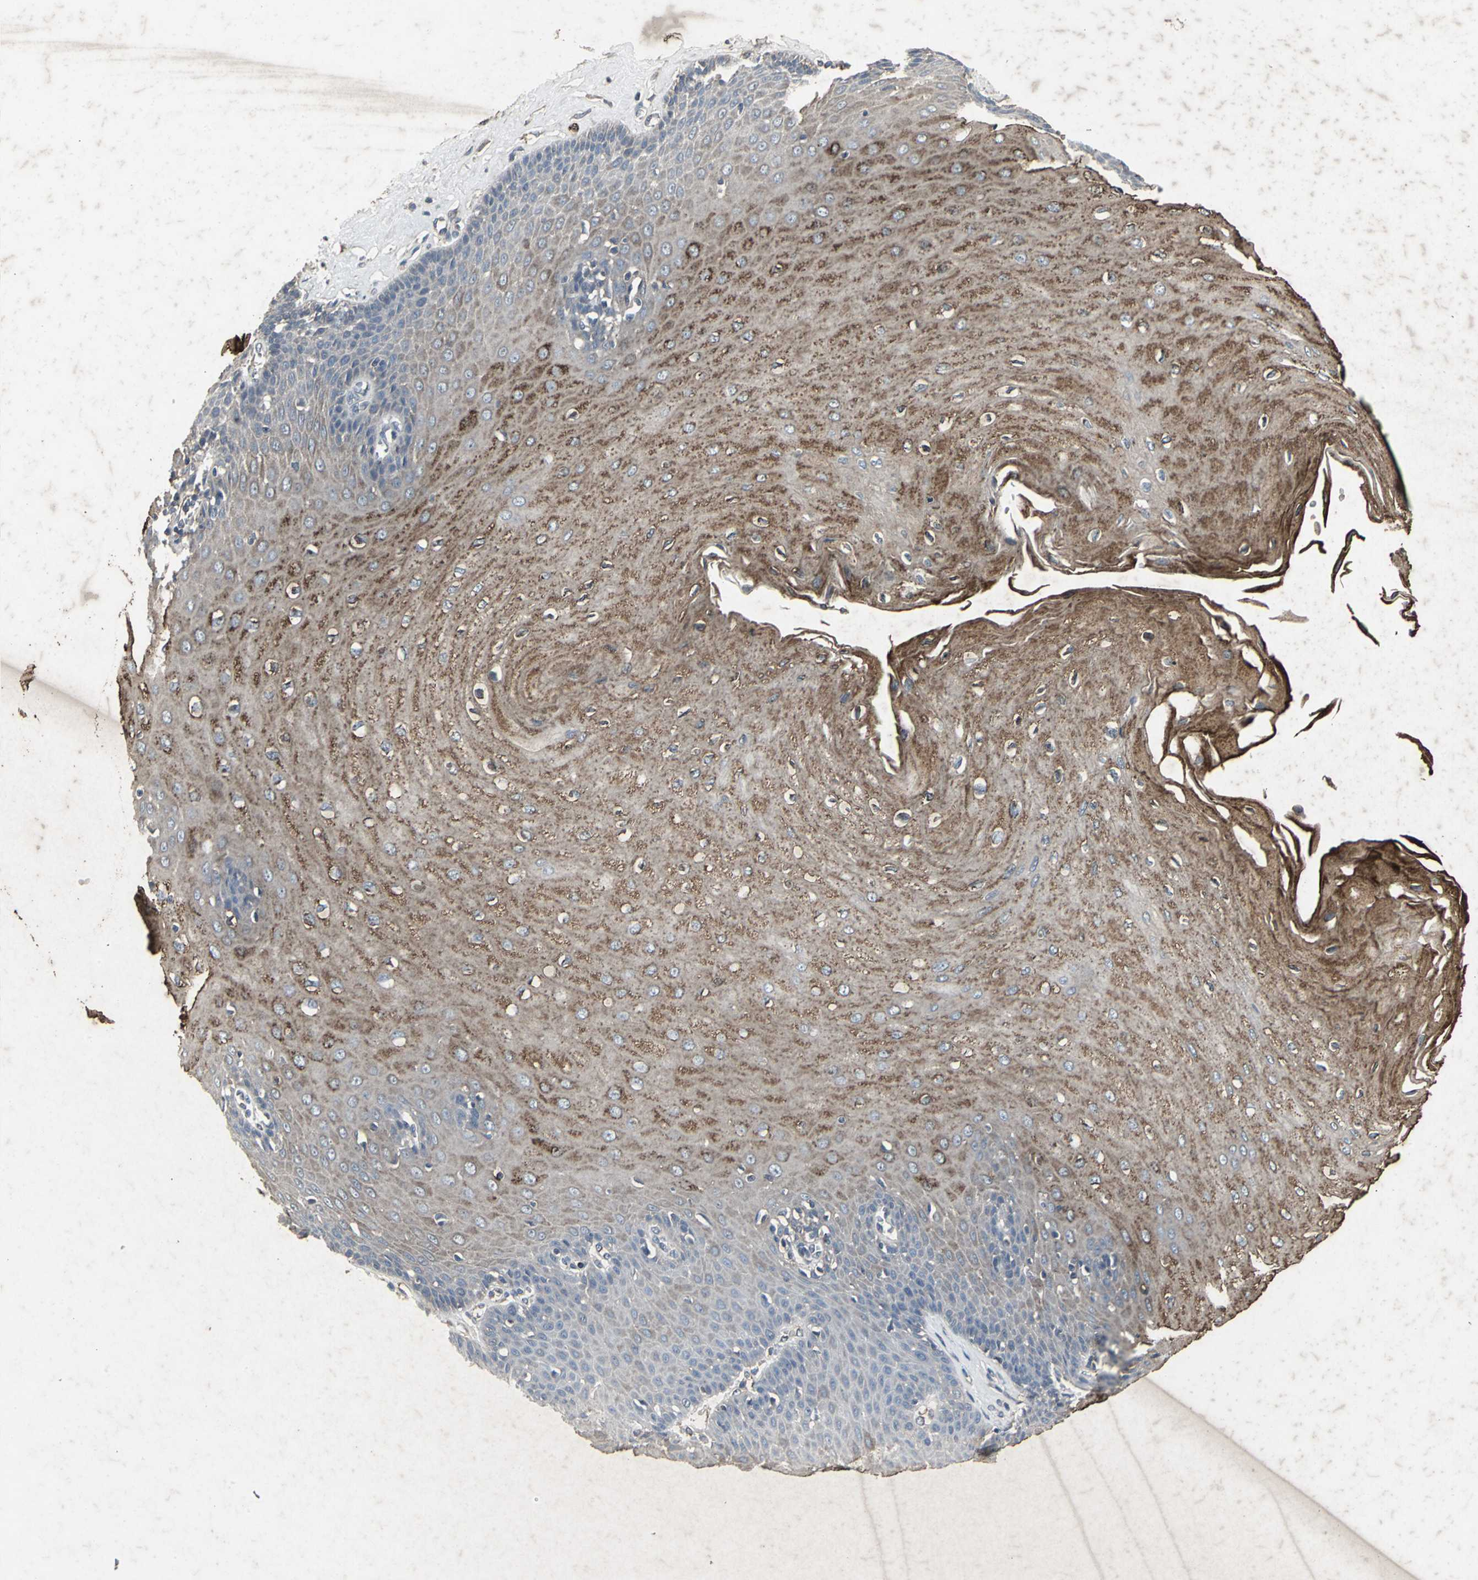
{"staining": {"intensity": "strong", "quantity": "25%-75%", "location": "cytoplasmic/membranous"}, "tissue": "esophagus", "cell_type": "Squamous epithelial cells", "image_type": "normal", "snomed": [{"axis": "morphology", "description": "Normal tissue, NOS"}, {"axis": "morphology", "description": "Squamous cell carcinoma, NOS"}, {"axis": "topography", "description": "Esophagus"}], "caption": "The histopathology image reveals immunohistochemical staining of benign esophagus. There is strong cytoplasmic/membranous staining is identified in about 25%-75% of squamous epithelial cells.", "gene": "CCR9", "patient": {"sex": "male", "age": 65}}